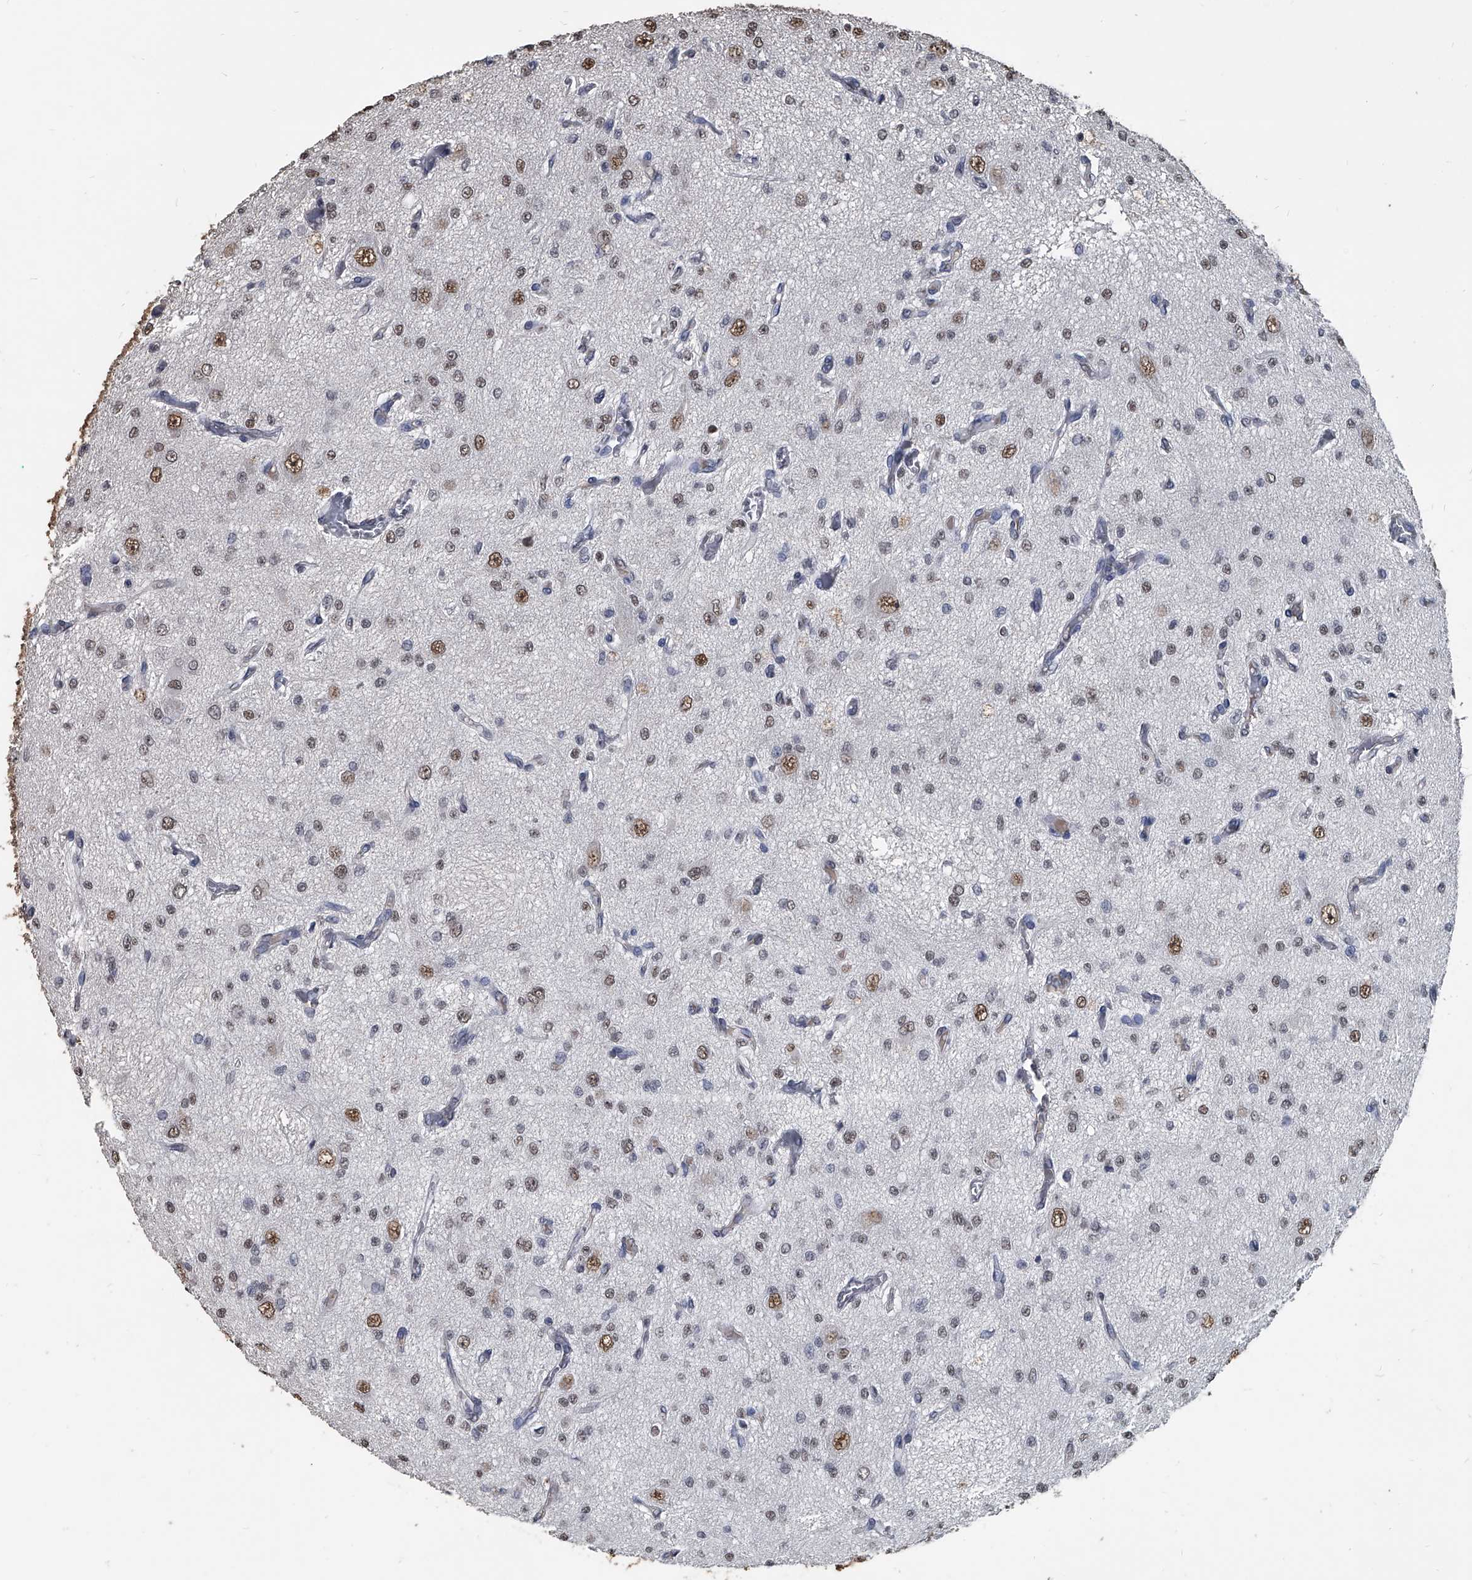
{"staining": {"intensity": "moderate", "quantity": "25%-75%", "location": "nuclear"}, "tissue": "glioma", "cell_type": "Tumor cells", "image_type": "cancer", "snomed": [{"axis": "morphology", "description": "Glioma, malignant, Low grade"}, {"axis": "topography", "description": "Brain"}], "caption": "The micrograph exhibits a brown stain indicating the presence of a protein in the nuclear of tumor cells in malignant glioma (low-grade).", "gene": "MATR3", "patient": {"sex": "male", "age": 38}}